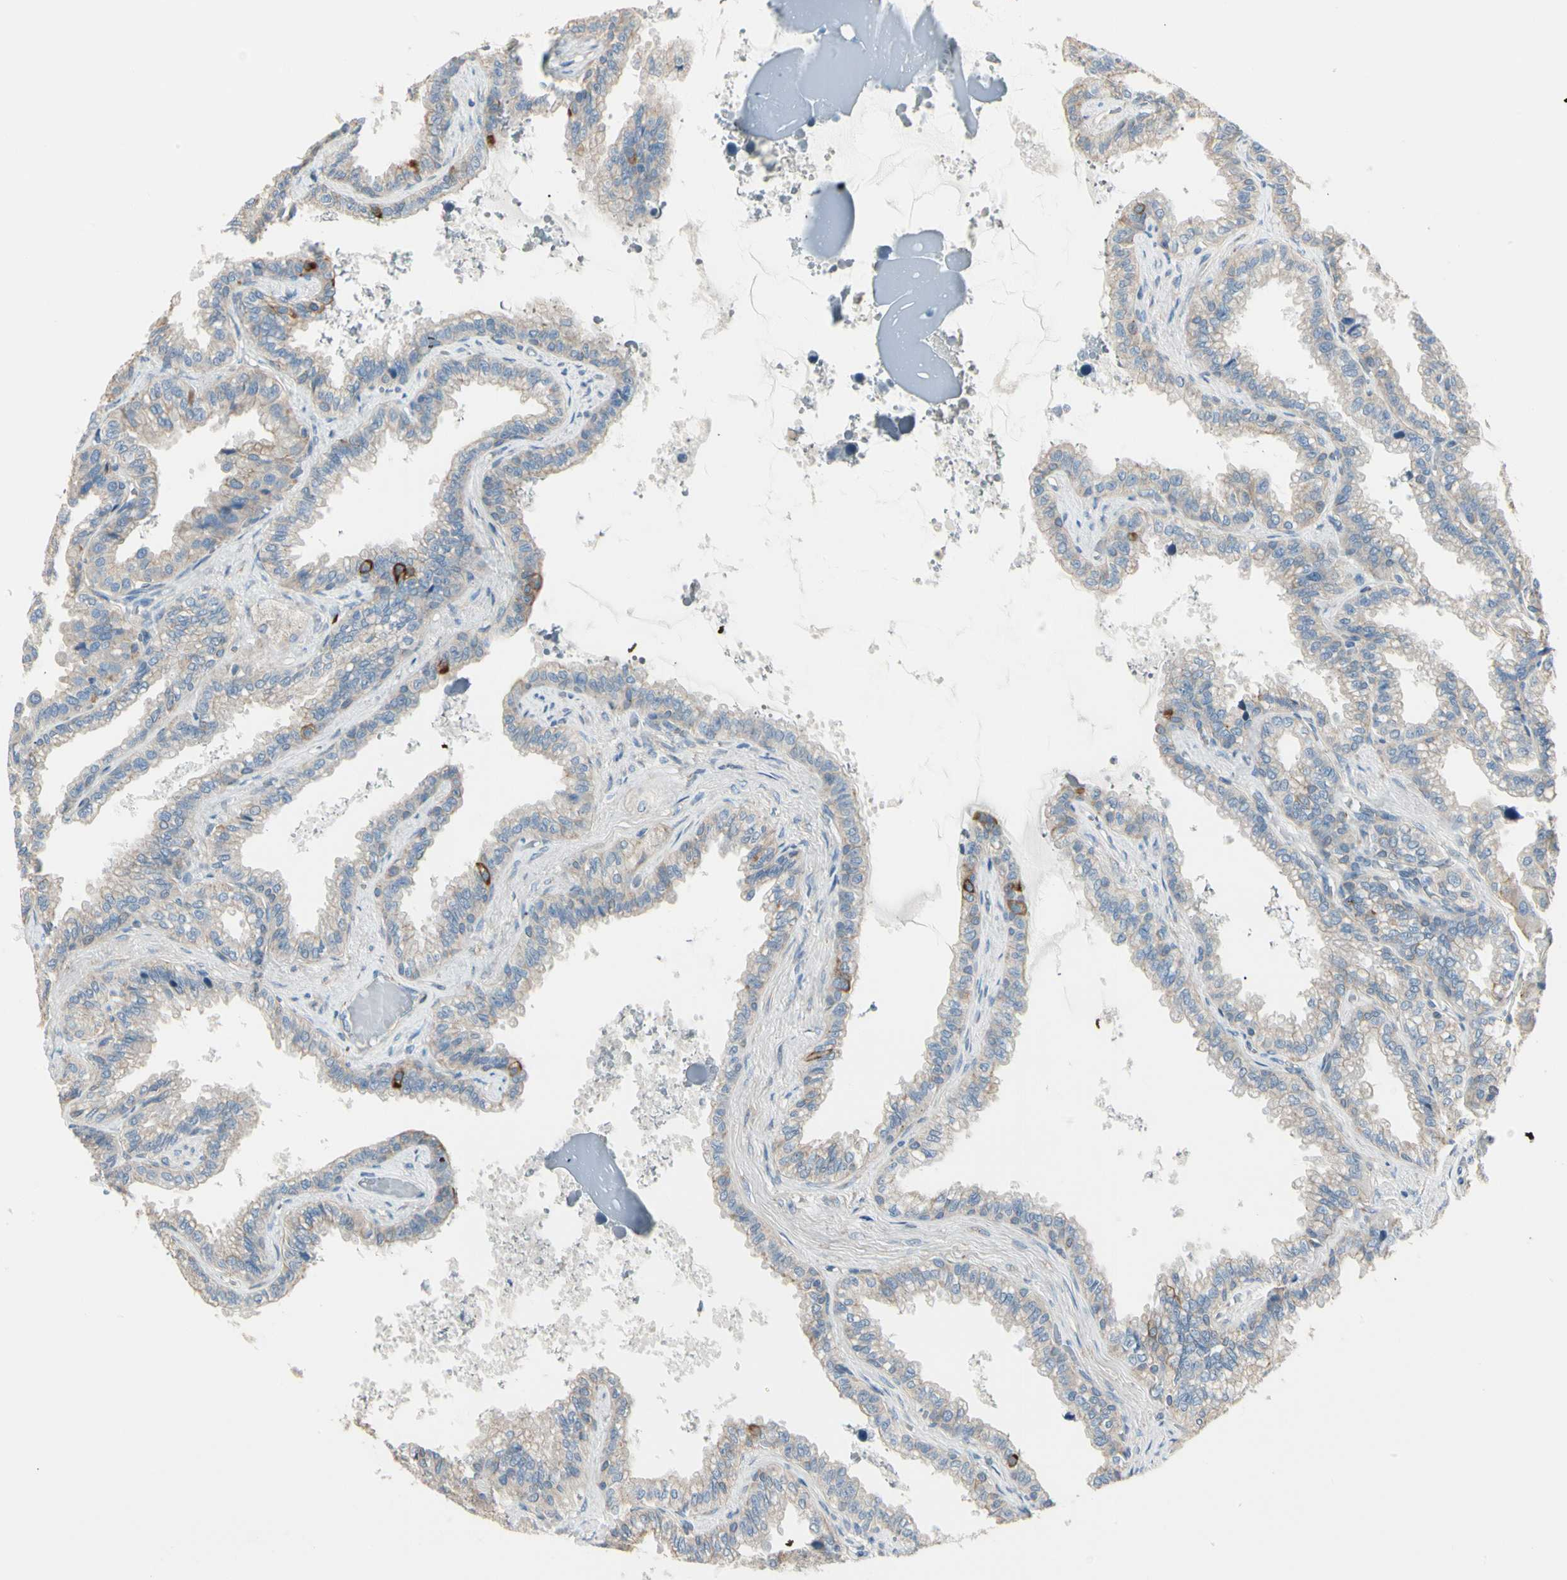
{"staining": {"intensity": "strong", "quantity": "<25%", "location": "cytoplasmic/membranous"}, "tissue": "seminal vesicle", "cell_type": "Glandular cells", "image_type": "normal", "snomed": [{"axis": "morphology", "description": "Normal tissue, NOS"}, {"axis": "topography", "description": "Seminal veicle"}], "caption": "Seminal vesicle stained for a protein (brown) displays strong cytoplasmic/membranous positive positivity in about <25% of glandular cells.", "gene": "DUSP12", "patient": {"sex": "male", "age": 46}}